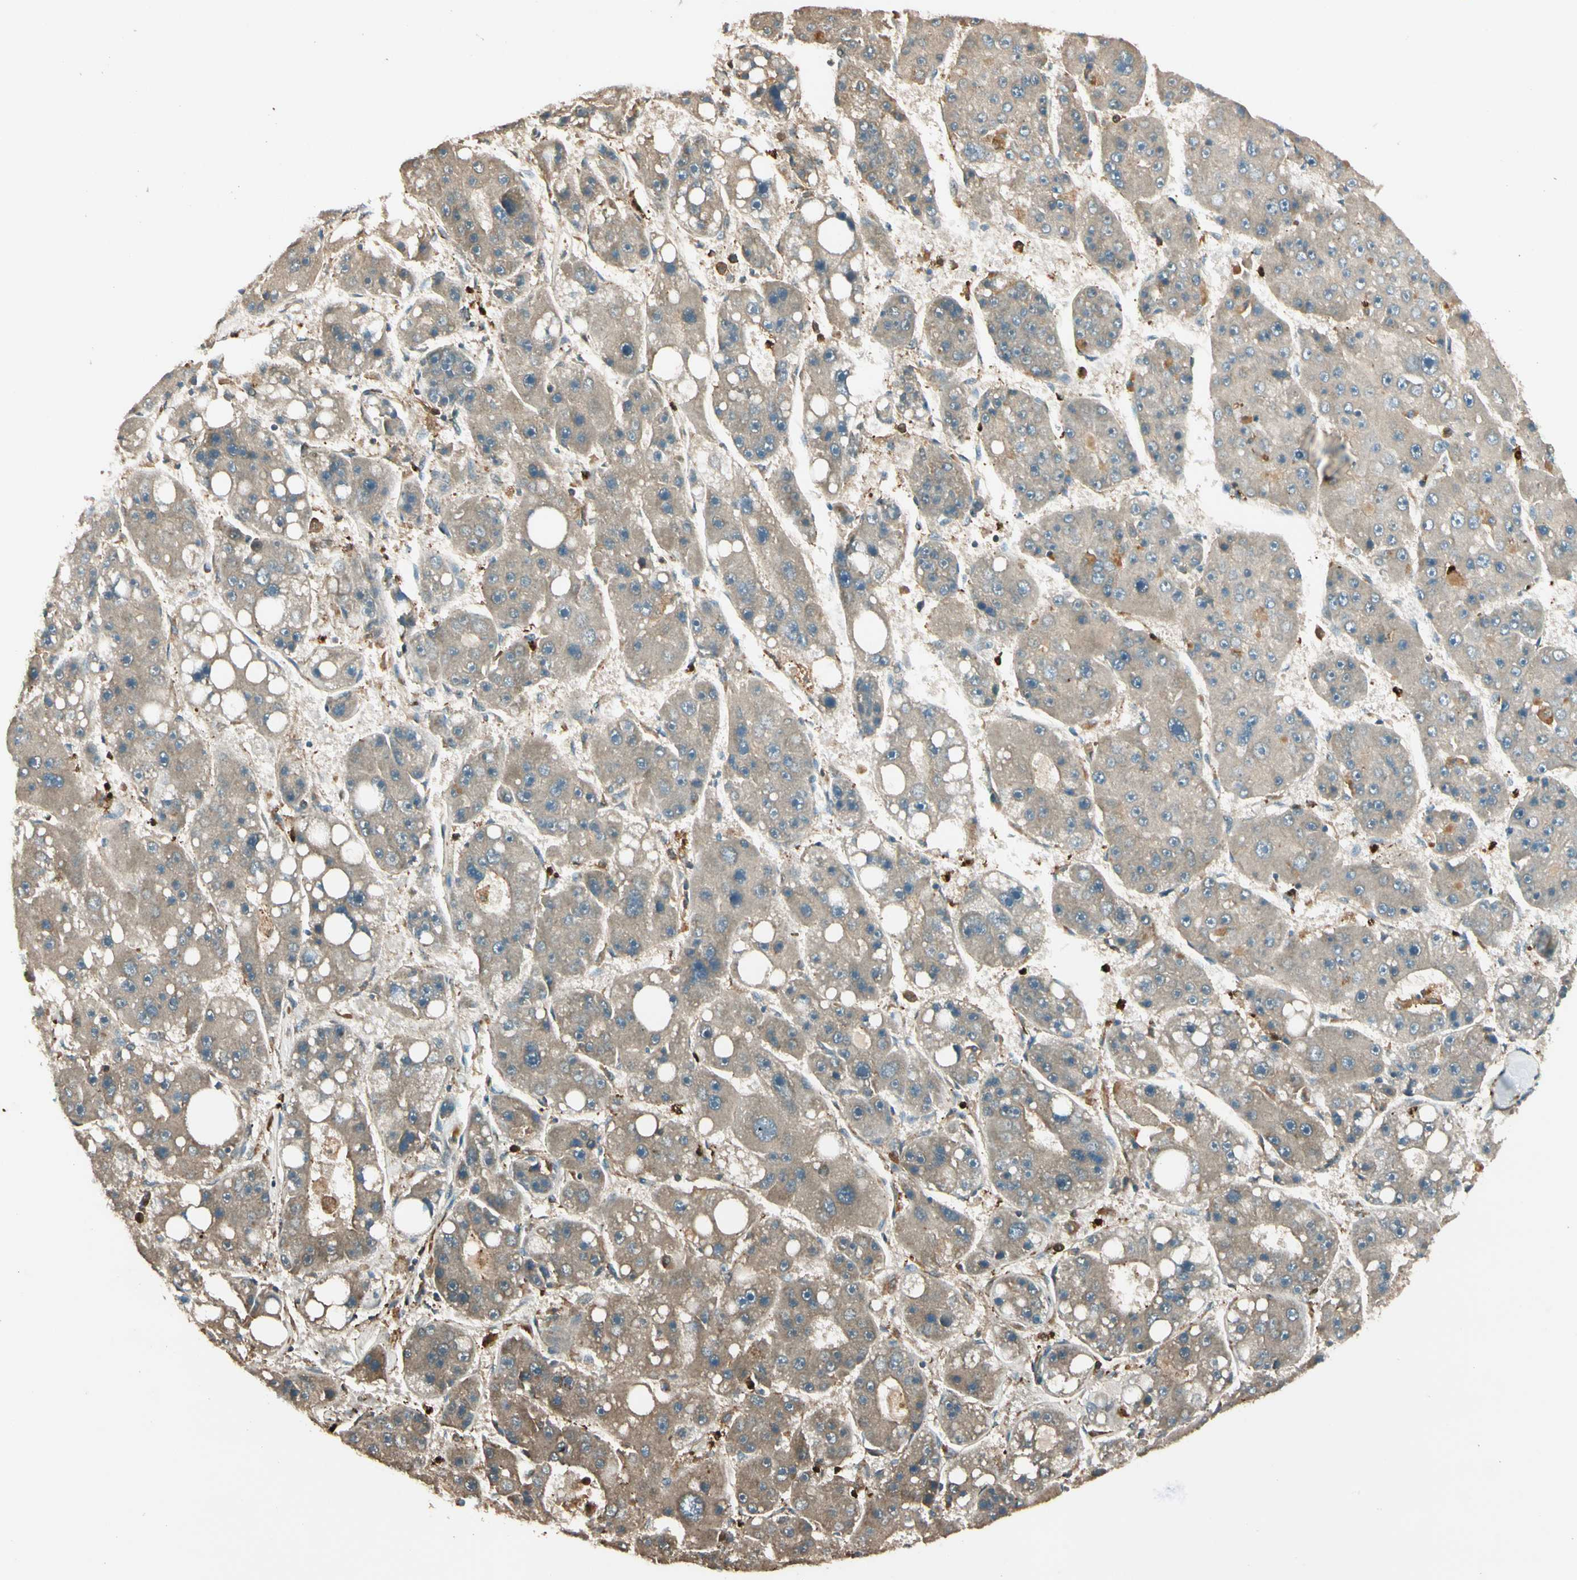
{"staining": {"intensity": "weak", "quantity": ">75%", "location": "cytoplasmic/membranous"}, "tissue": "liver cancer", "cell_type": "Tumor cells", "image_type": "cancer", "snomed": [{"axis": "morphology", "description": "Carcinoma, Hepatocellular, NOS"}, {"axis": "topography", "description": "Liver"}], "caption": "DAB (3,3'-diaminobenzidine) immunohistochemical staining of human hepatocellular carcinoma (liver) shows weak cytoplasmic/membranous protein expression in approximately >75% of tumor cells. (brown staining indicates protein expression, while blue staining denotes nuclei).", "gene": "STX11", "patient": {"sex": "female", "age": 61}}